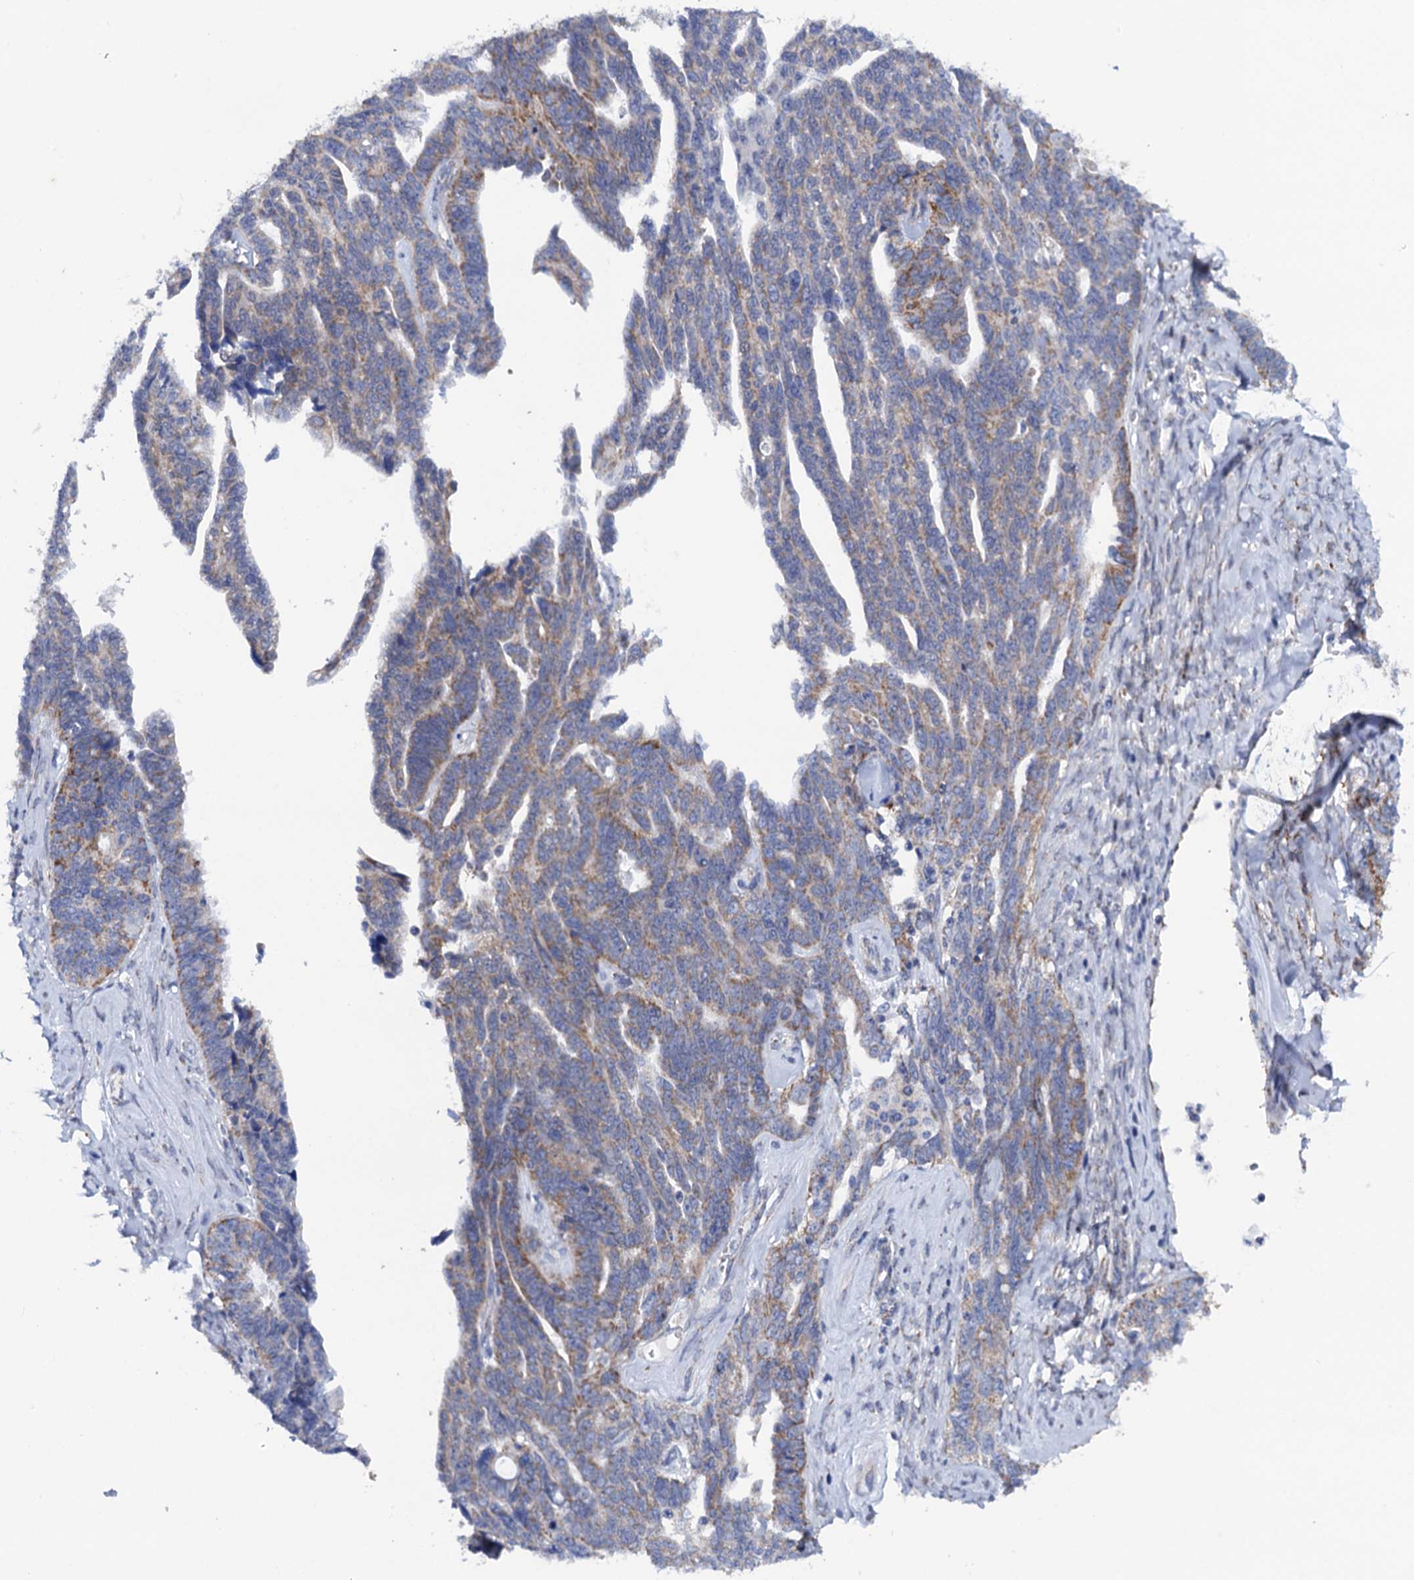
{"staining": {"intensity": "moderate", "quantity": "<25%", "location": "cytoplasmic/membranous"}, "tissue": "ovarian cancer", "cell_type": "Tumor cells", "image_type": "cancer", "snomed": [{"axis": "morphology", "description": "Cystadenocarcinoma, serous, NOS"}, {"axis": "topography", "description": "Ovary"}], "caption": "This histopathology image displays ovarian cancer stained with immunohistochemistry to label a protein in brown. The cytoplasmic/membranous of tumor cells show moderate positivity for the protein. Nuclei are counter-stained blue.", "gene": "PTCD3", "patient": {"sex": "female", "age": 79}}